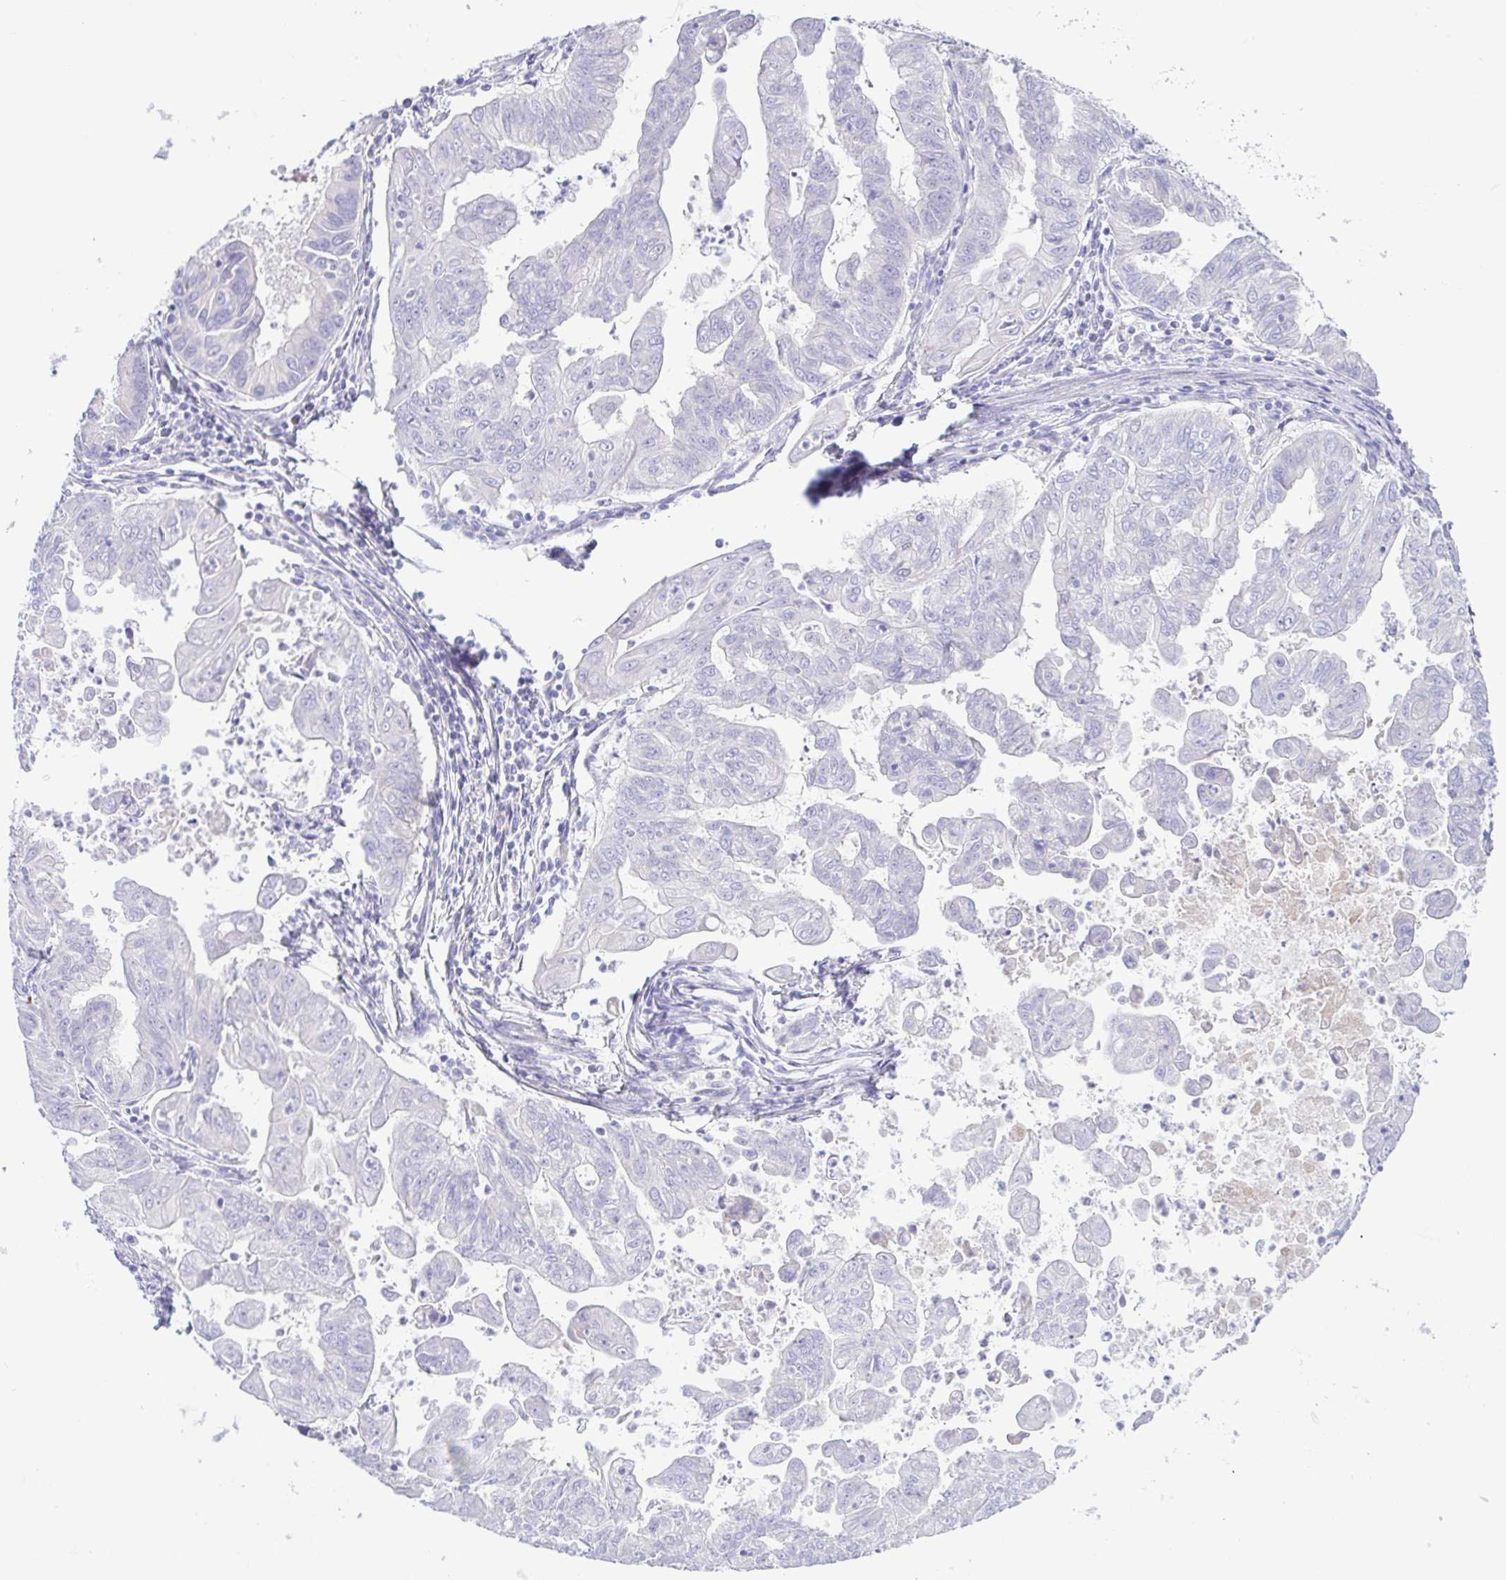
{"staining": {"intensity": "negative", "quantity": "none", "location": "none"}, "tissue": "stomach cancer", "cell_type": "Tumor cells", "image_type": "cancer", "snomed": [{"axis": "morphology", "description": "Adenocarcinoma, NOS"}, {"axis": "topography", "description": "Stomach, upper"}], "caption": "A histopathology image of human adenocarcinoma (stomach) is negative for staining in tumor cells. (DAB immunohistochemistry (IHC) with hematoxylin counter stain).", "gene": "A1BG", "patient": {"sex": "male", "age": 80}}